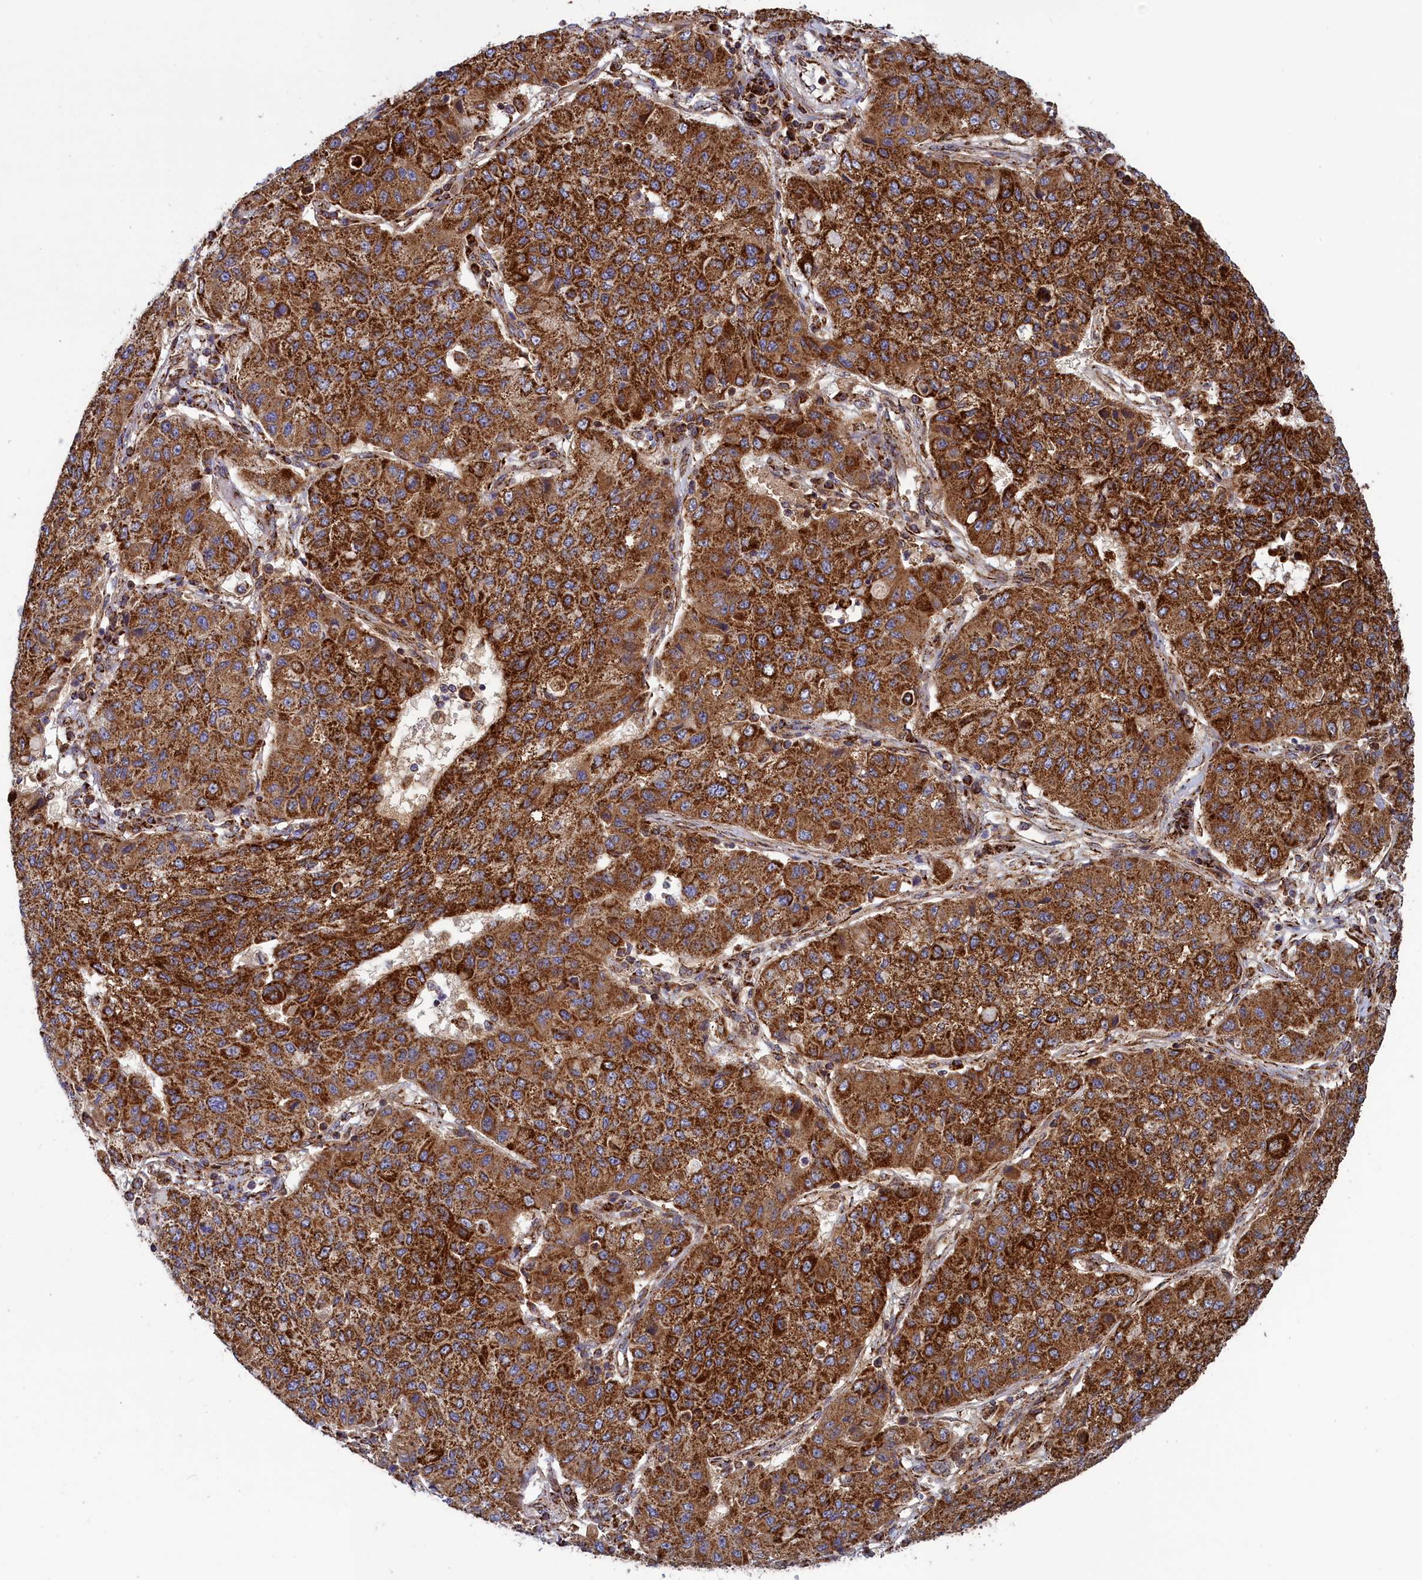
{"staining": {"intensity": "strong", "quantity": ">75%", "location": "cytoplasmic/membranous"}, "tissue": "lung cancer", "cell_type": "Tumor cells", "image_type": "cancer", "snomed": [{"axis": "morphology", "description": "Squamous cell carcinoma, NOS"}, {"axis": "topography", "description": "Lung"}], "caption": "Immunohistochemistry (IHC) micrograph of squamous cell carcinoma (lung) stained for a protein (brown), which exhibits high levels of strong cytoplasmic/membranous staining in about >75% of tumor cells.", "gene": "ISOC2", "patient": {"sex": "male", "age": 74}}